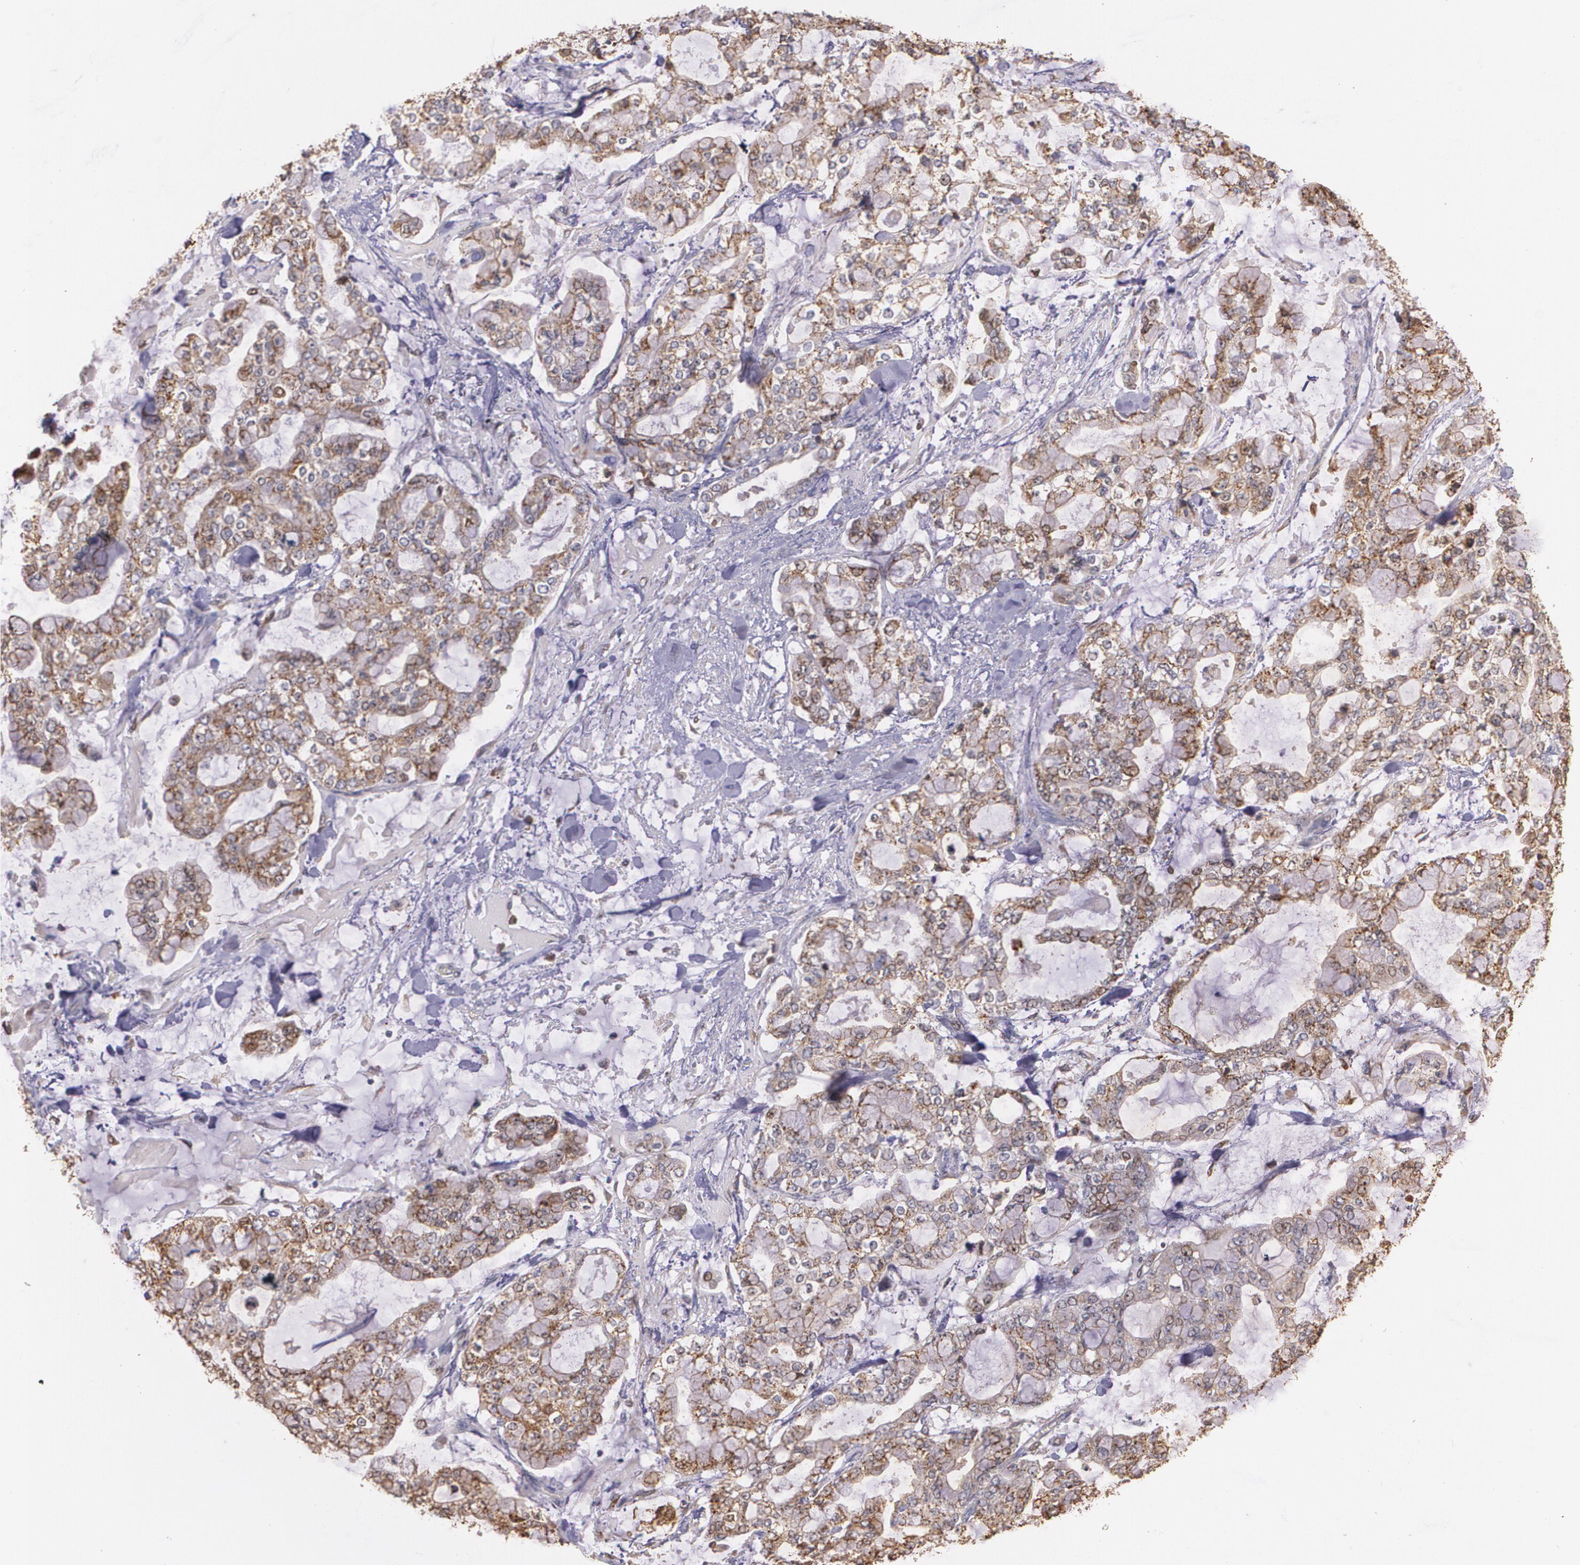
{"staining": {"intensity": "moderate", "quantity": ">75%", "location": "cytoplasmic/membranous"}, "tissue": "stomach cancer", "cell_type": "Tumor cells", "image_type": "cancer", "snomed": [{"axis": "morphology", "description": "Normal tissue, NOS"}, {"axis": "morphology", "description": "Adenocarcinoma, NOS"}, {"axis": "topography", "description": "Stomach, upper"}, {"axis": "topography", "description": "Stomach"}], "caption": "A photomicrograph showing moderate cytoplasmic/membranous expression in approximately >75% of tumor cells in stomach adenocarcinoma, as visualized by brown immunohistochemical staining.", "gene": "ATF3", "patient": {"sex": "male", "age": 76}}